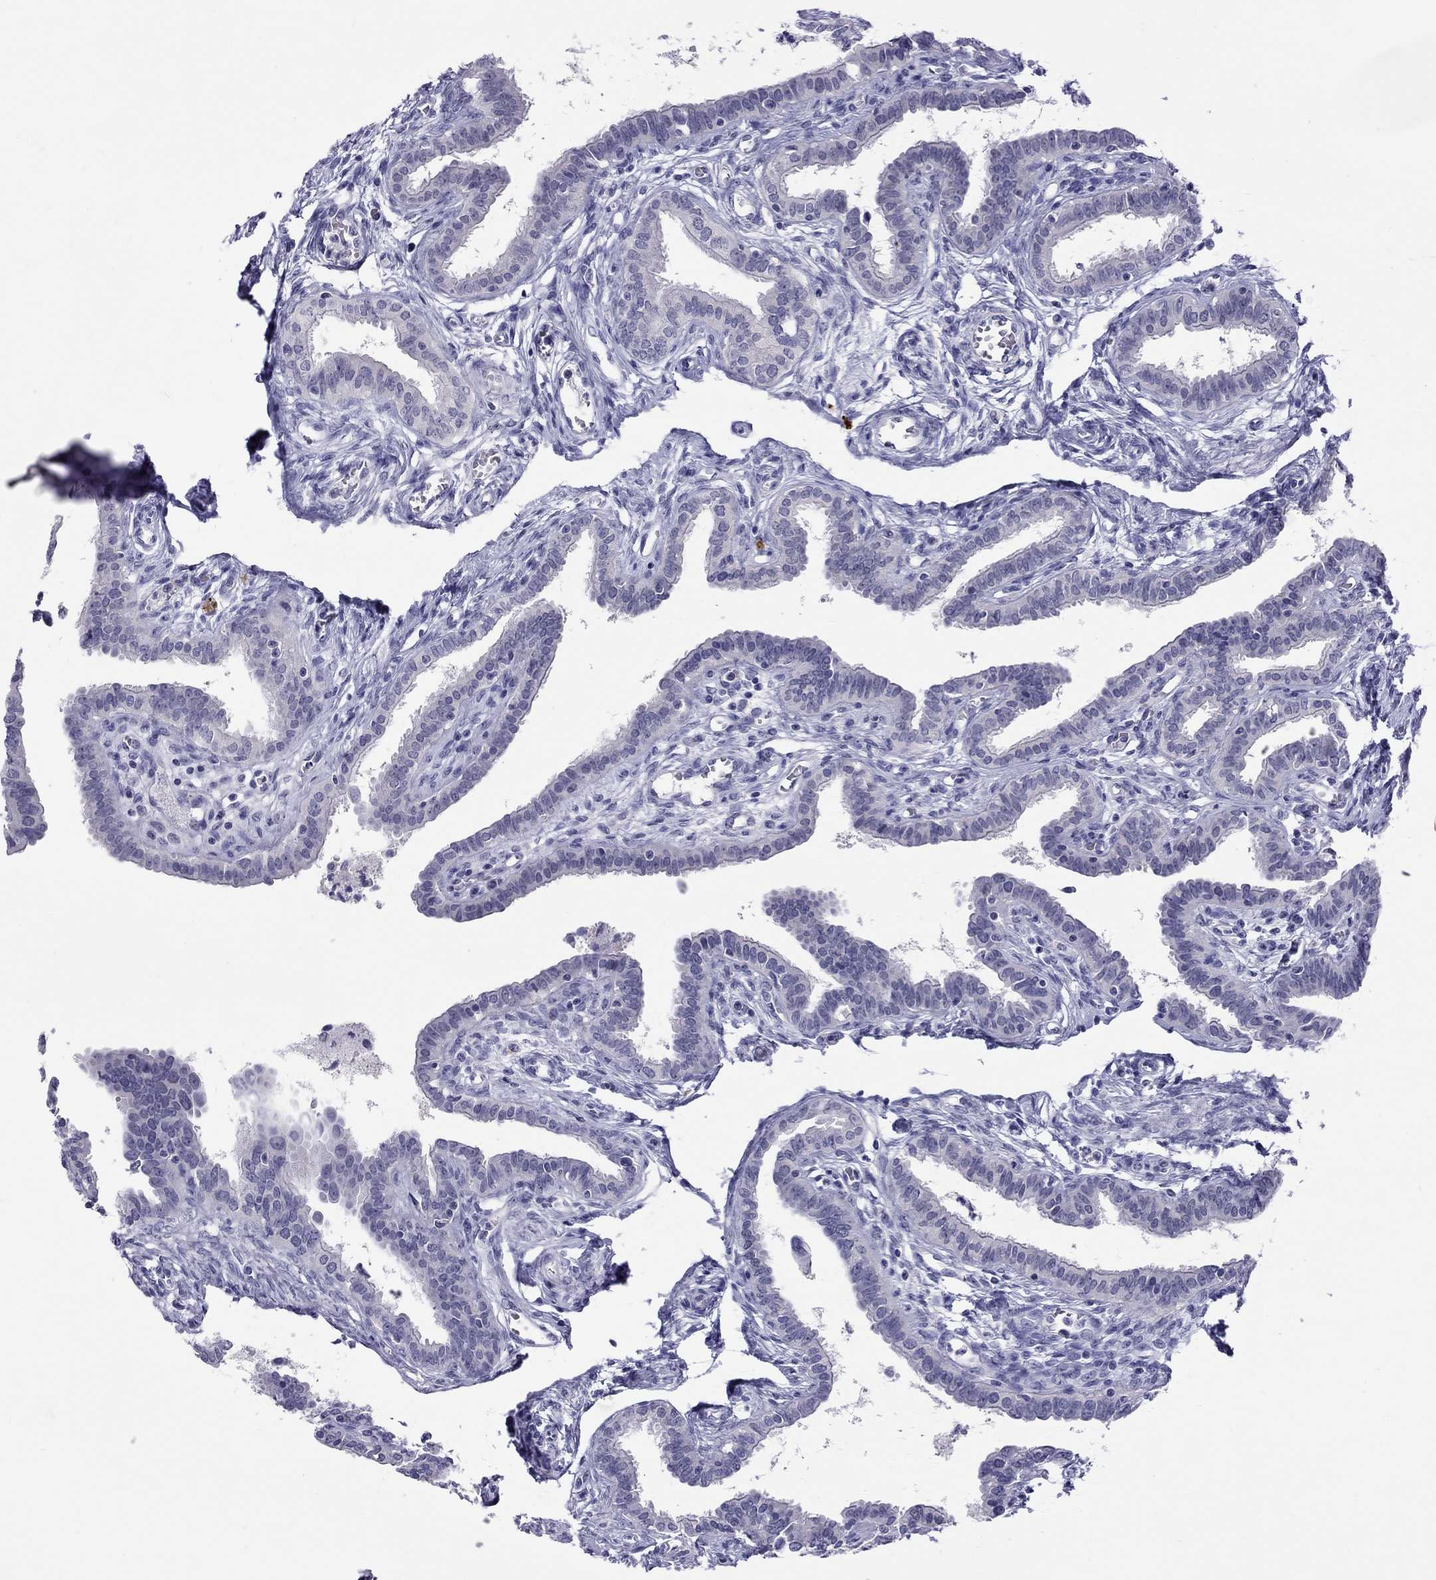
{"staining": {"intensity": "negative", "quantity": "none", "location": "none"}, "tissue": "fallopian tube", "cell_type": "Glandular cells", "image_type": "normal", "snomed": [{"axis": "morphology", "description": "Normal tissue, NOS"}, {"axis": "morphology", "description": "Carcinoma, endometroid"}, {"axis": "topography", "description": "Fallopian tube"}, {"axis": "topography", "description": "Ovary"}], "caption": "Glandular cells show no significant staining in benign fallopian tube. (Stains: DAB immunohistochemistry with hematoxylin counter stain, Microscopy: brightfield microscopy at high magnification).", "gene": "CHRNB3", "patient": {"sex": "female", "age": 42}}